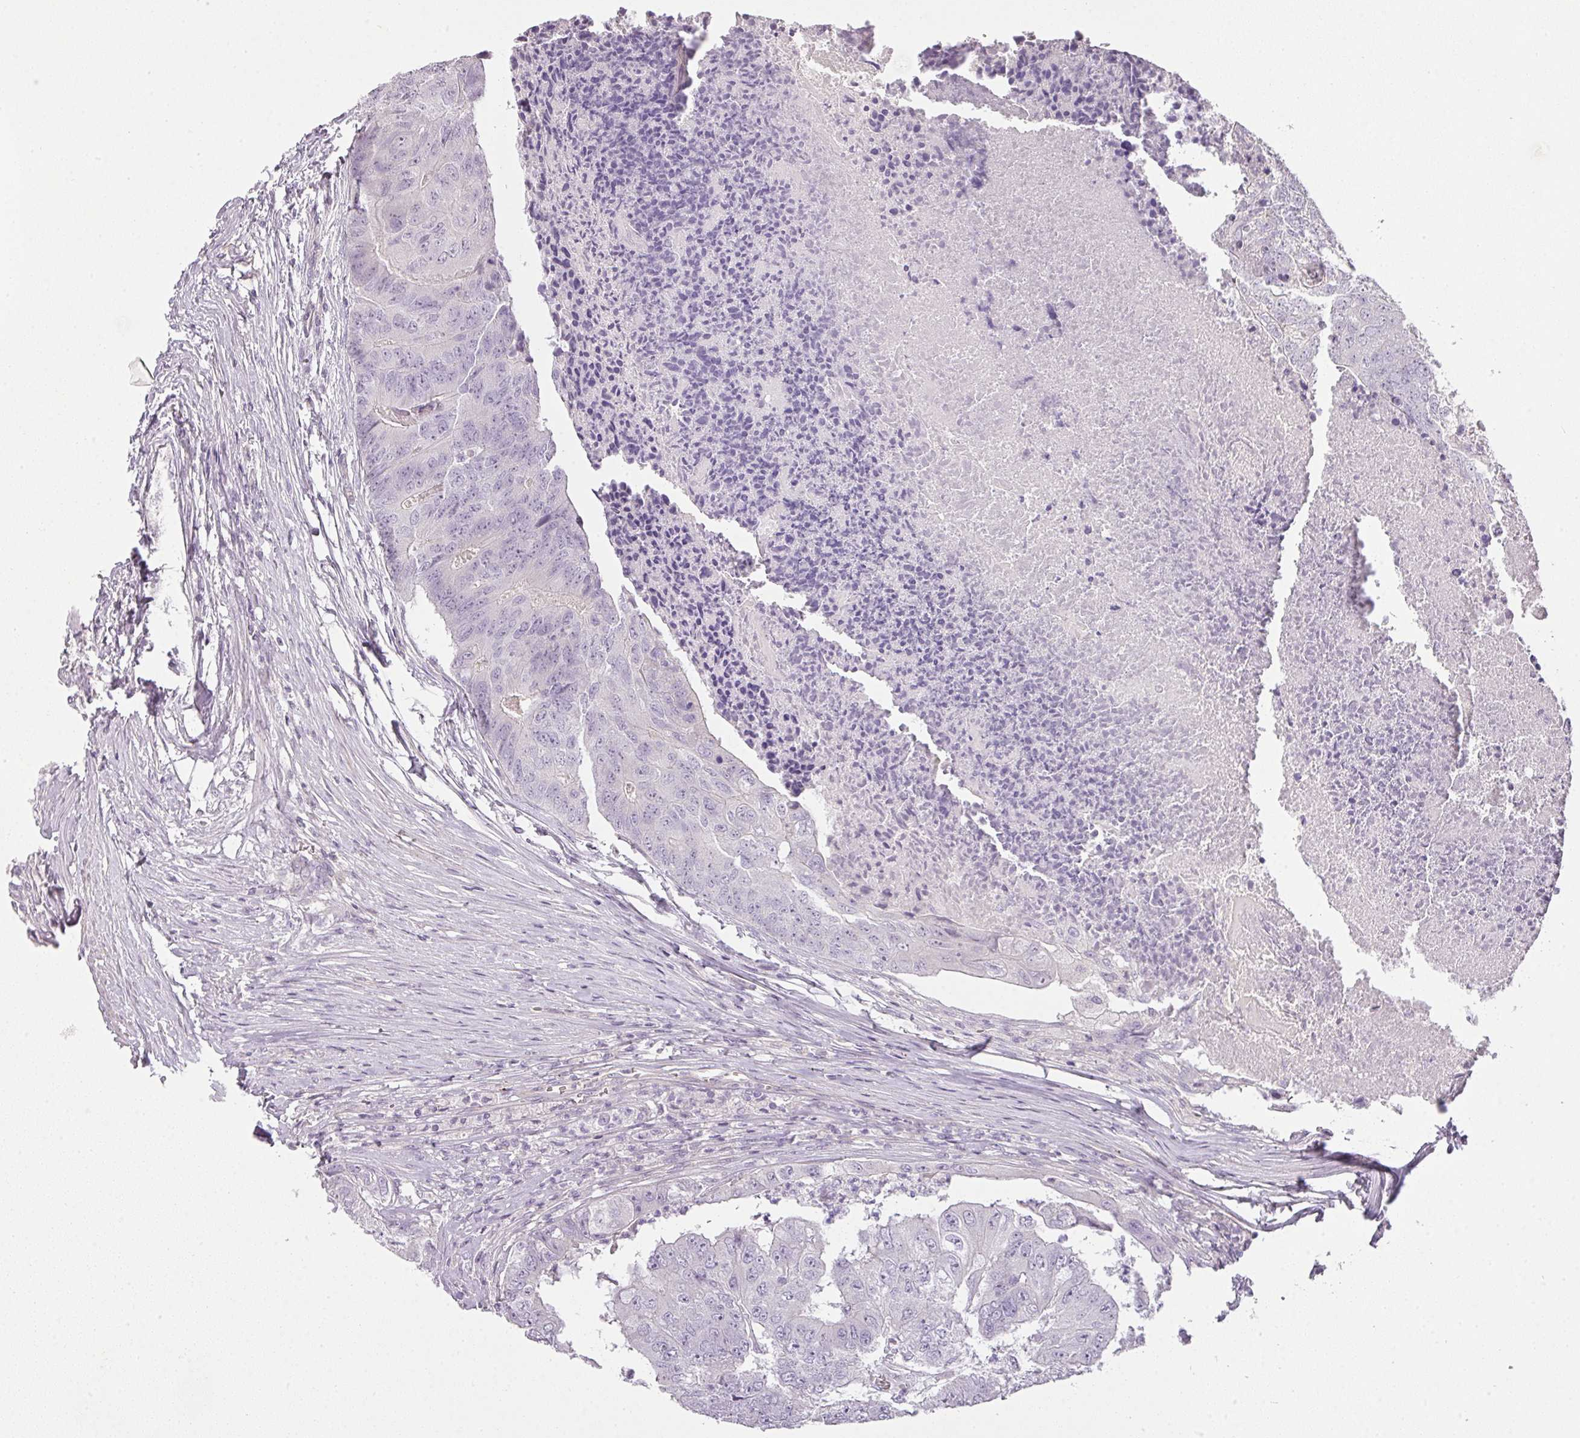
{"staining": {"intensity": "negative", "quantity": "none", "location": "none"}, "tissue": "colorectal cancer", "cell_type": "Tumor cells", "image_type": "cancer", "snomed": [{"axis": "morphology", "description": "Adenocarcinoma, NOS"}, {"axis": "topography", "description": "Colon"}], "caption": "This histopathology image is of adenocarcinoma (colorectal) stained with immunohistochemistry to label a protein in brown with the nuclei are counter-stained blue. There is no expression in tumor cells.", "gene": "RAX2", "patient": {"sex": "female", "age": 67}}